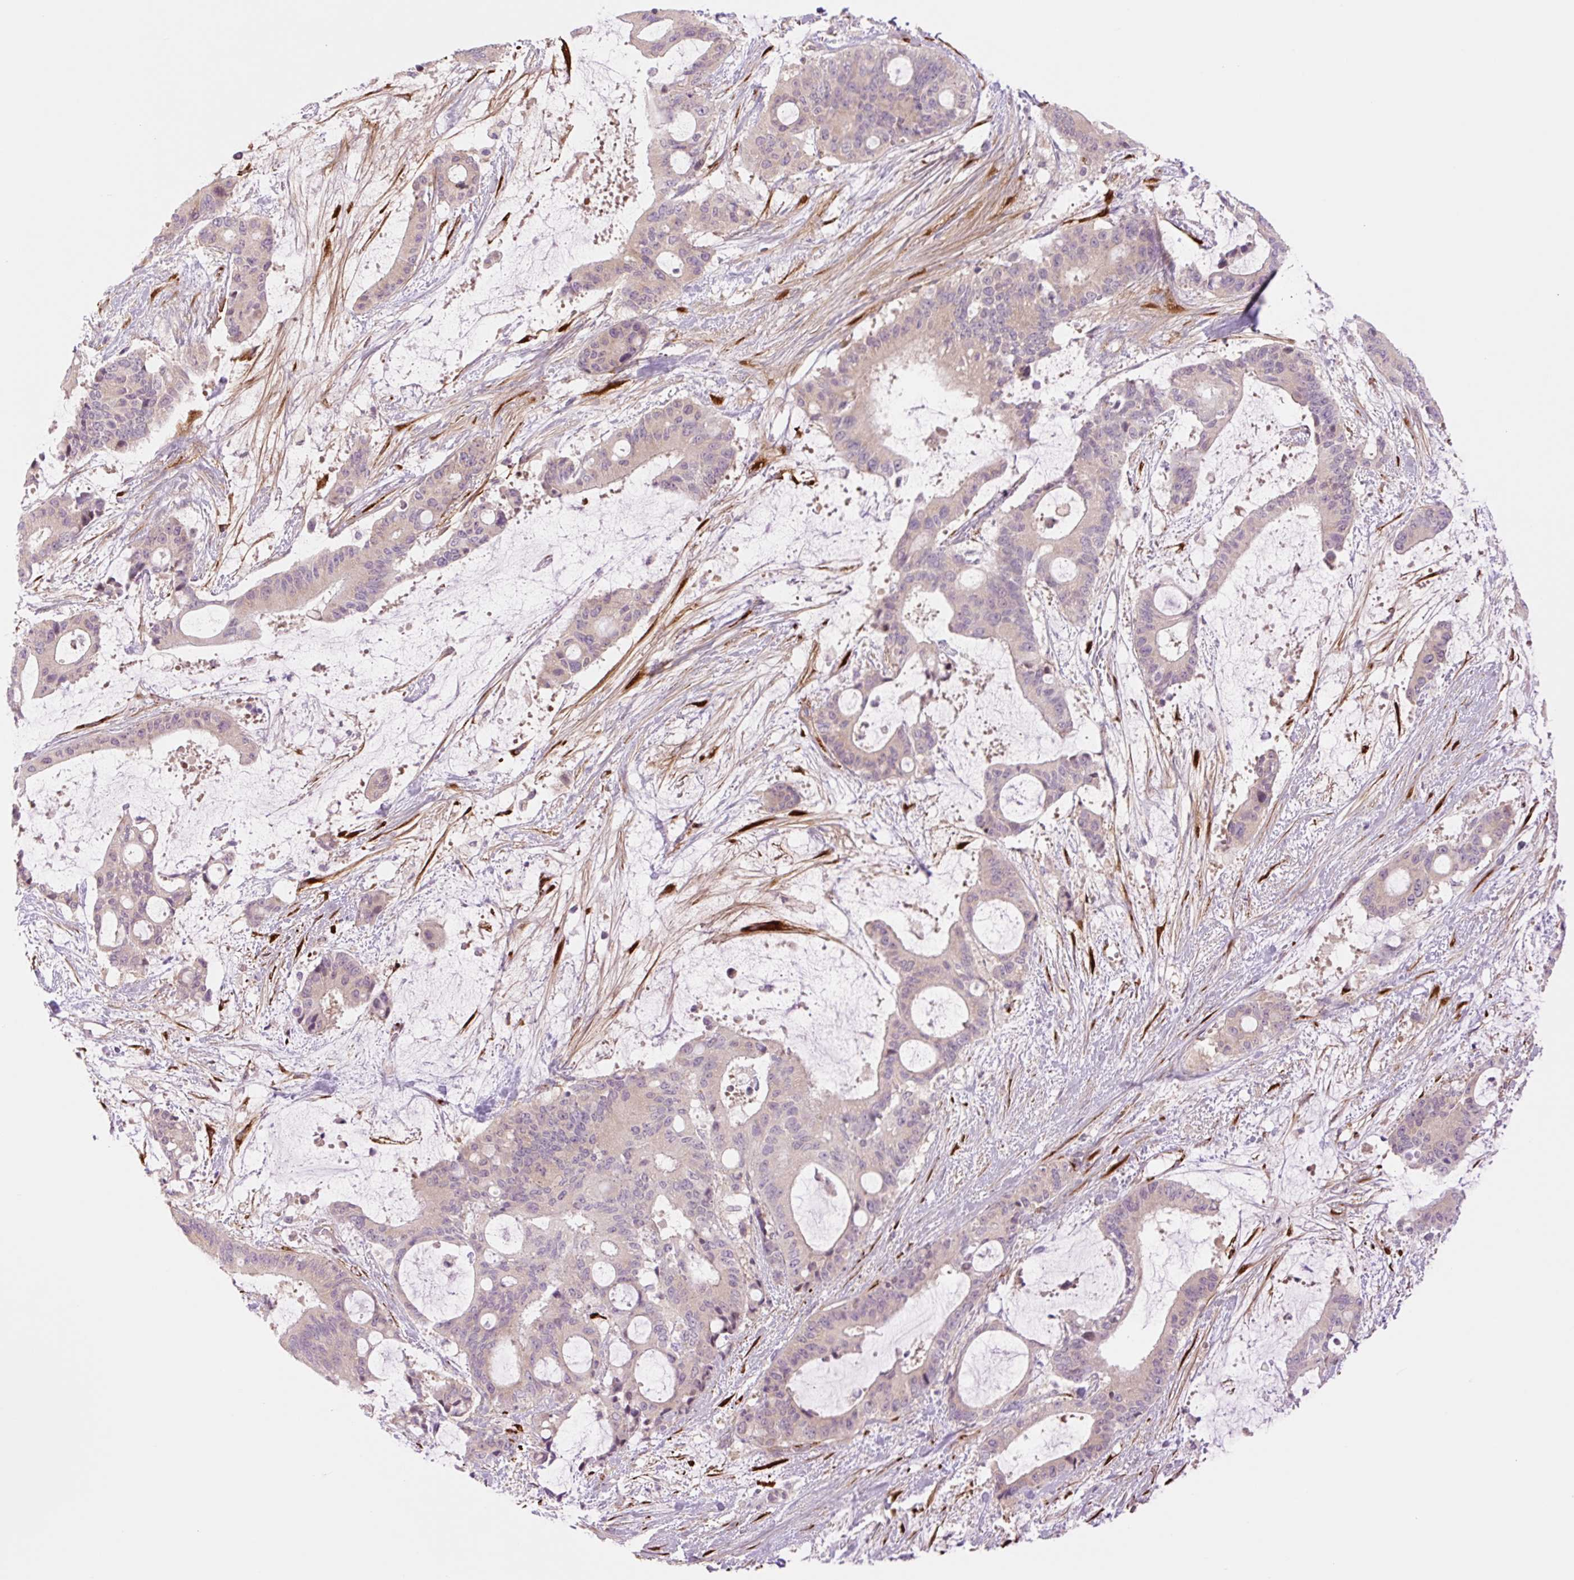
{"staining": {"intensity": "weak", "quantity": "25%-75%", "location": "cytoplasmic/membranous"}, "tissue": "liver cancer", "cell_type": "Tumor cells", "image_type": "cancer", "snomed": [{"axis": "morphology", "description": "Normal tissue, NOS"}, {"axis": "morphology", "description": "Cholangiocarcinoma"}, {"axis": "topography", "description": "Liver"}, {"axis": "topography", "description": "Peripheral nerve tissue"}], "caption": "Brown immunohistochemical staining in human cholangiocarcinoma (liver) shows weak cytoplasmic/membranous positivity in approximately 25%-75% of tumor cells.", "gene": "COL5A1", "patient": {"sex": "female", "age": 73}}